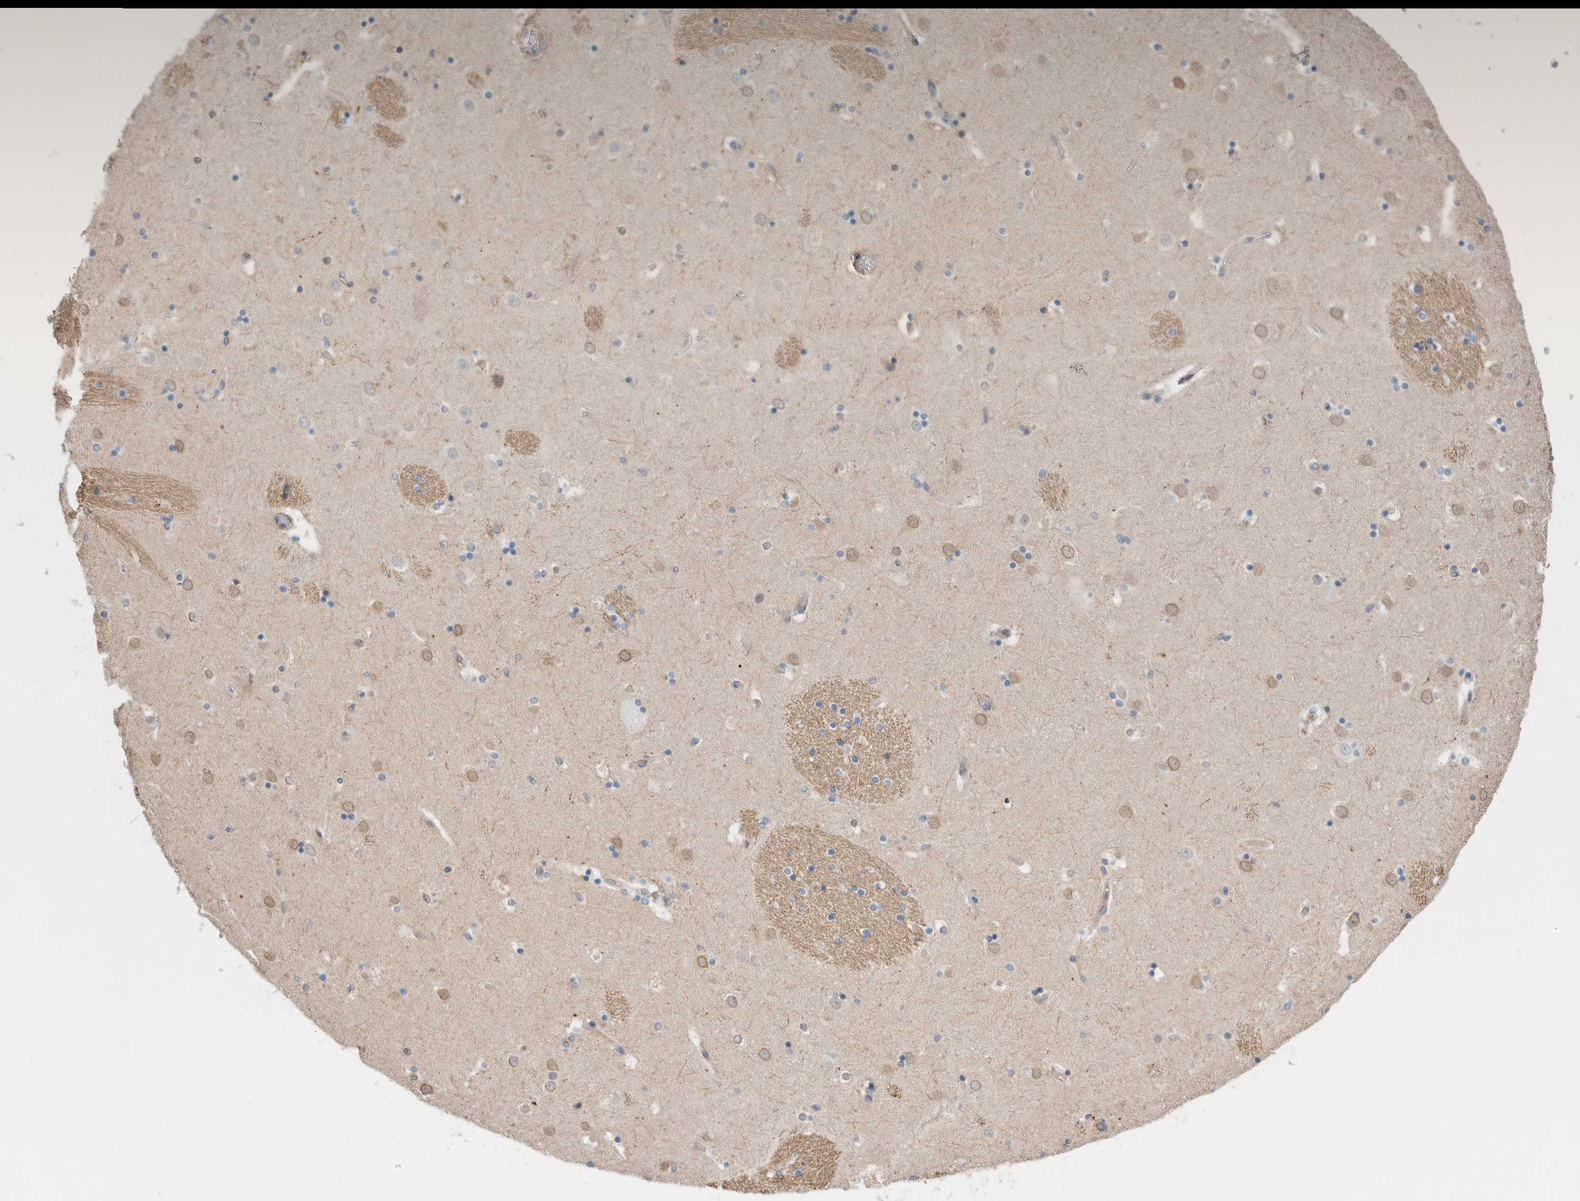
{"staining": {"intensity": "negative", "quantity": "none", "location": "none"}, "tissue": "caudate", "cell_type": "Glial cells", "image_type": "normal", "snomed": [{"axis": "morphology", "description": "Normal tissue, NOS"}, {"axis": "topography", "description": "Lateral ventricle wall"}], "caption": "High power microscopy photomicrograph of an immunohistochemistry photomicrograph of benign caudate, revealing no significant positivity in glial cells.", "gene": "CFI", "patient": {"sex": "male", "age": 45}}